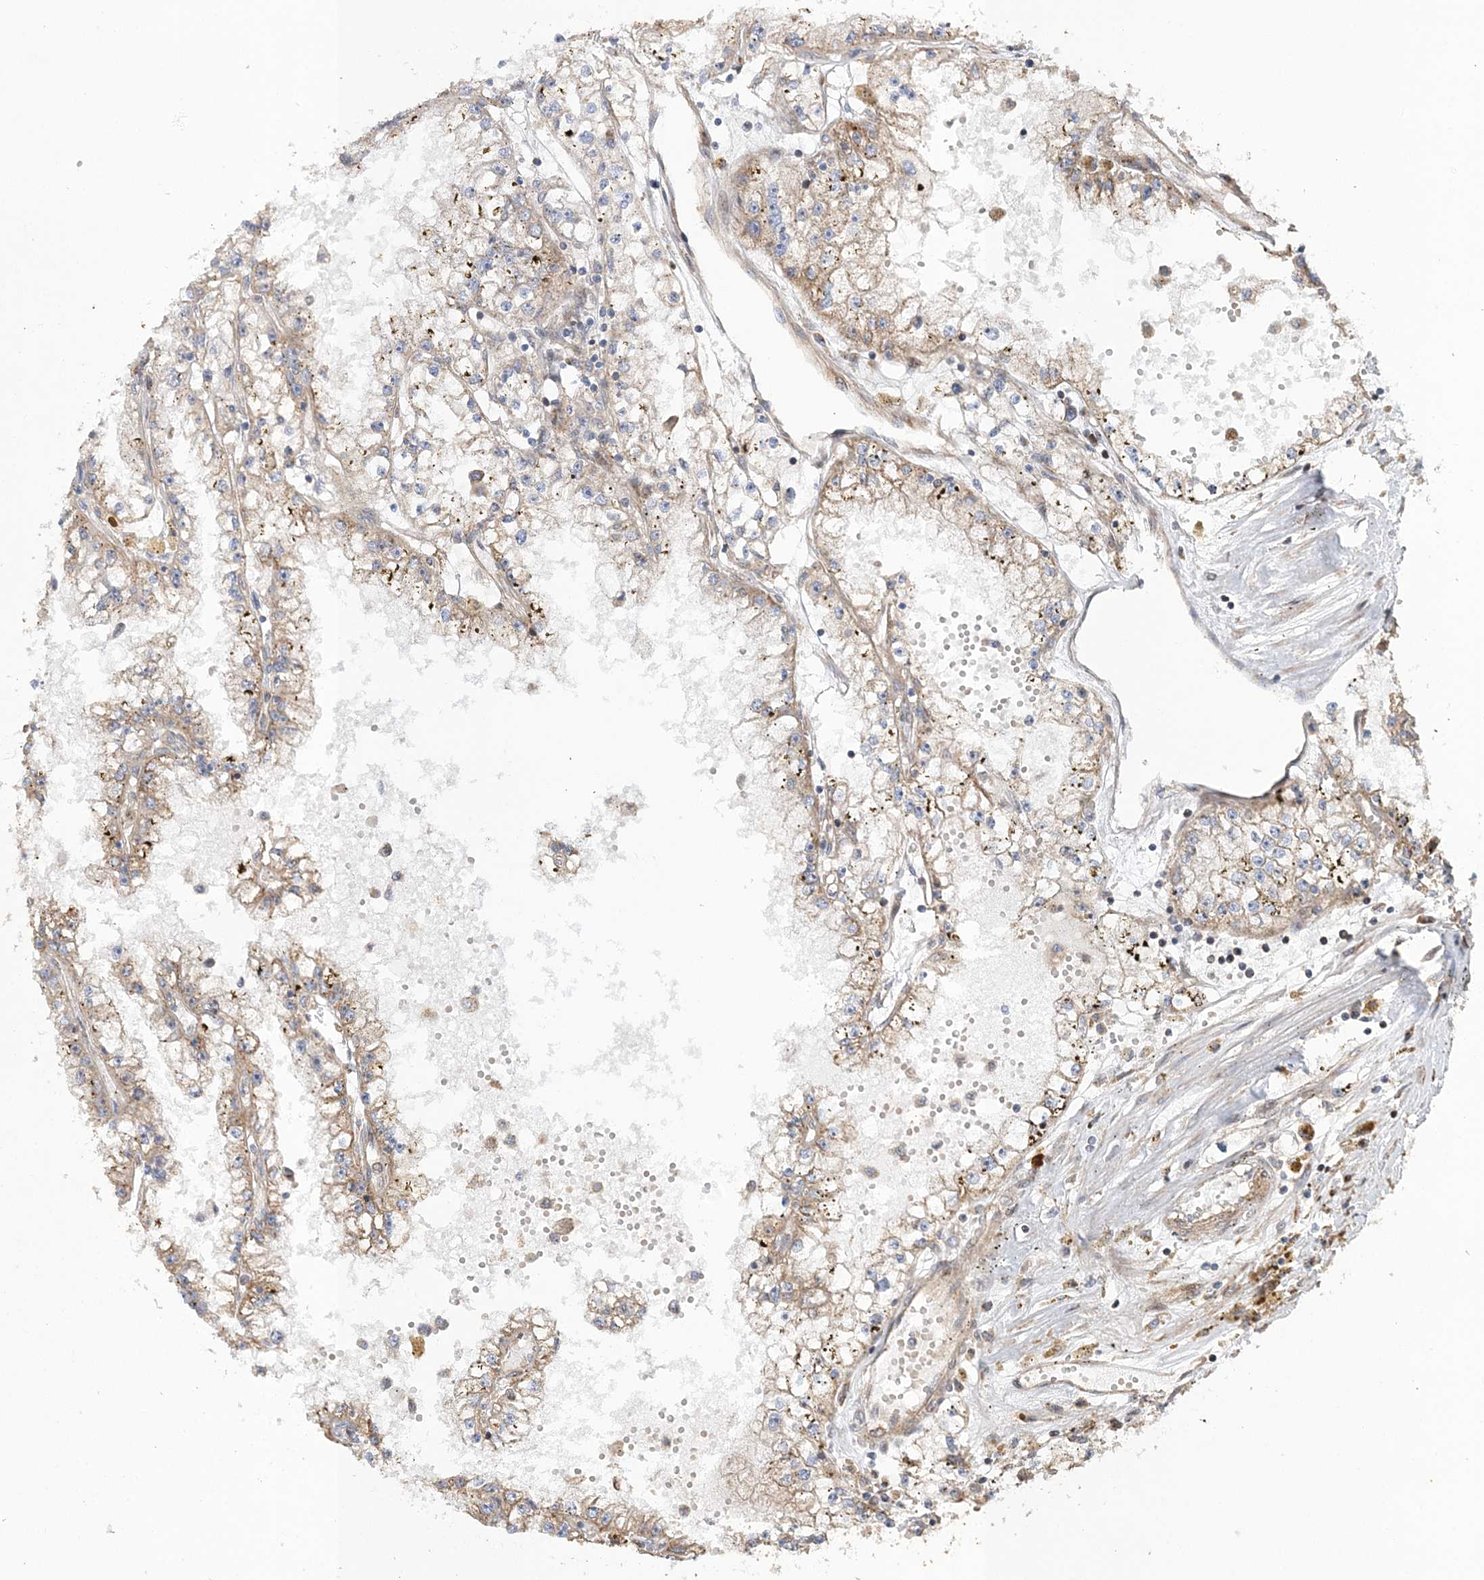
{"staining": {"intensity": "weak", "quantity": "25%-75%", "location": "cytoplasmic/membranous"}, "tissue": "renal cancer", "cell_type": "Tumor cells", "image_type": "cancer", "snomed": [{"axis": "morphology", "description": "Adenocarcinoma, NOS"}, {"axis": "topography", "description": "Kidney"}], "caption": "Immunohistochemistry staining of renal cancer, which demonstrates low levels of weak cytoplasmic/membranous positivity in about 25%-75% of tumor cells indicating weak cytoplasmic/membranous protein positivity. The staining was performed using DAB (brown) for protein detection and nuclei were counterstained in hematoxylin (blue).", "gene": "ZFYVE16", "patient": {"sex": "male", "age": 56}}